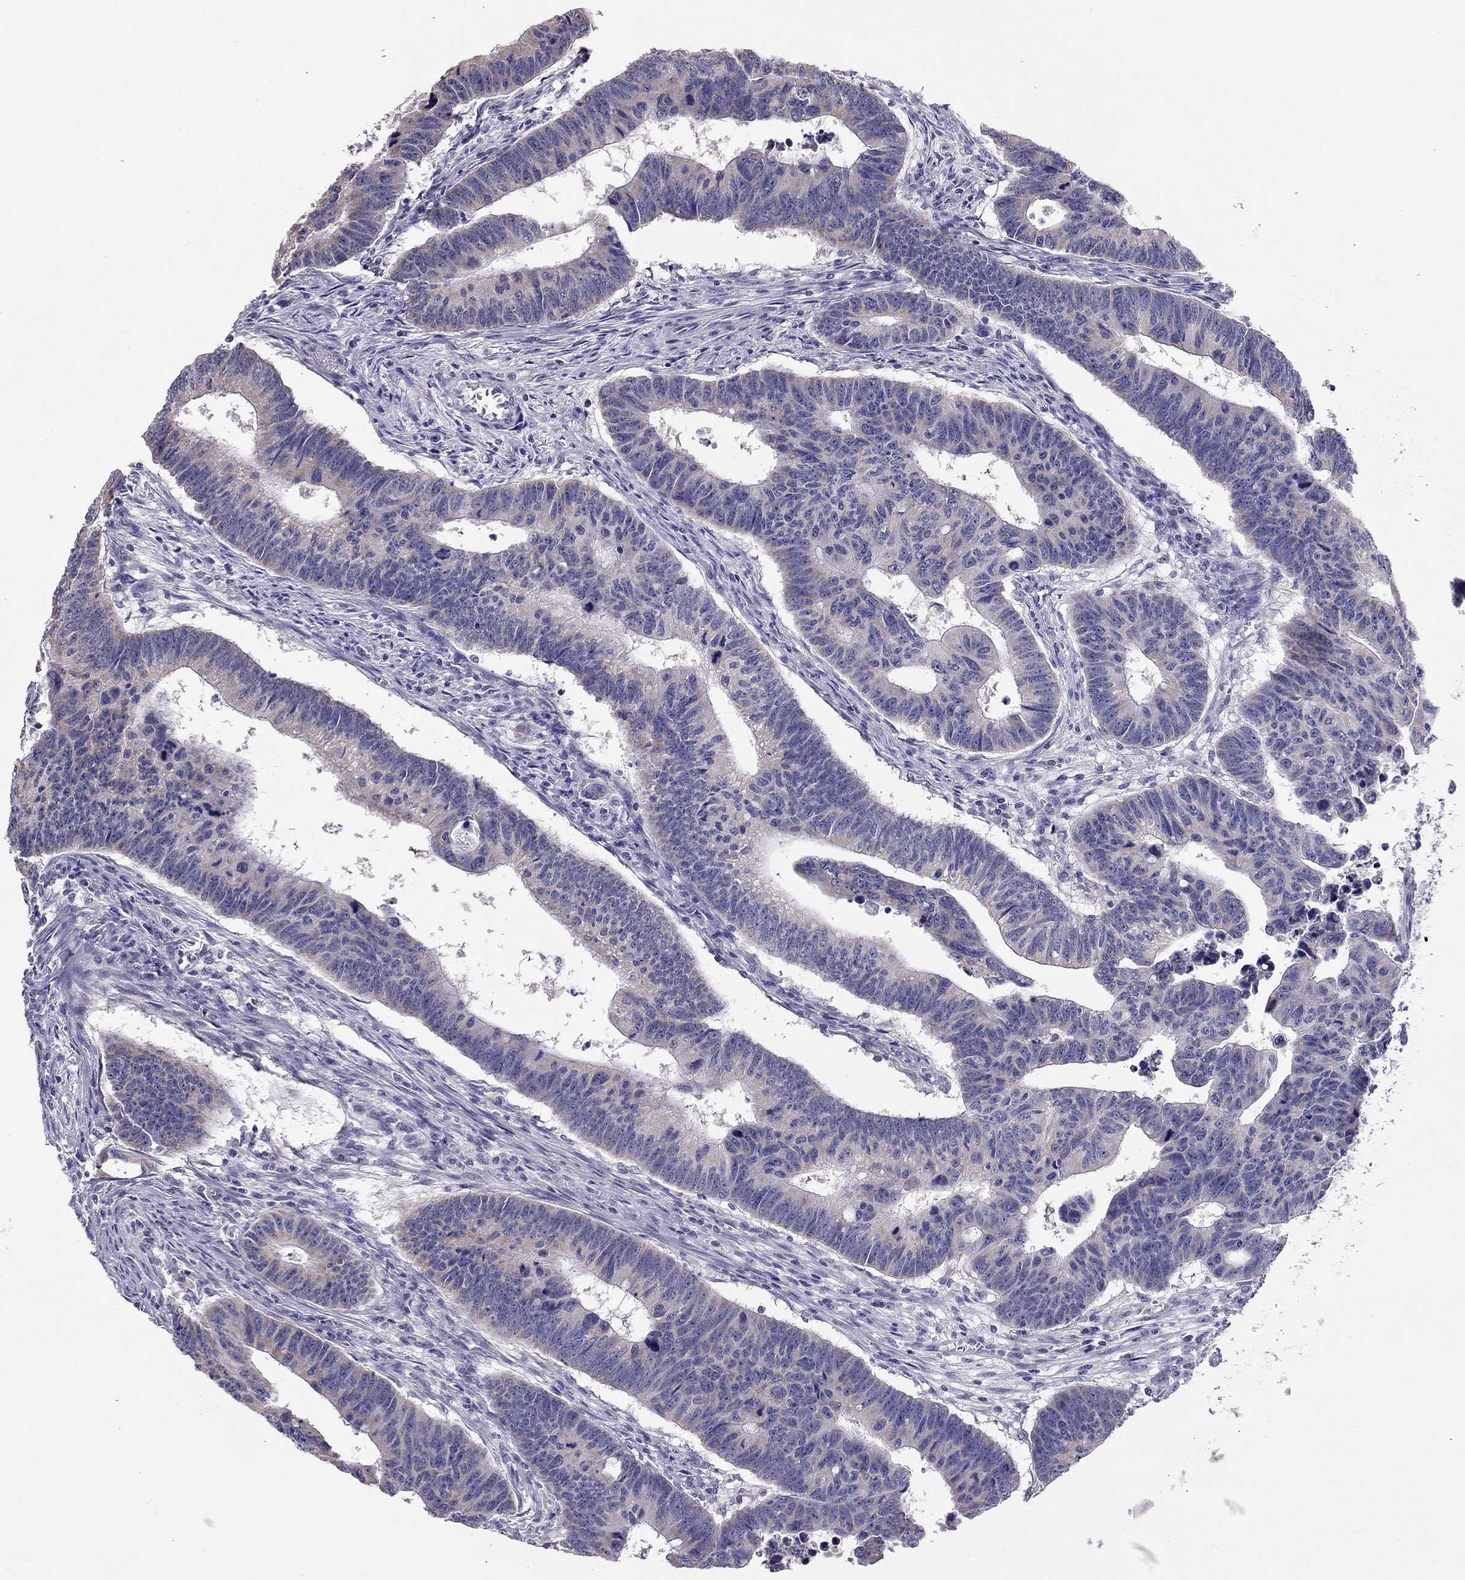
{"staining": {"intensity": "weak", "quantity": "25%-75%", "location": "cytoplasmic/membranous"}, "tissue": "colorectal cancer", "cell_type": "Tumor cells", "image_type": "cancer", "snomed": [{"axis": "morphology", "description": "Adenocarcinoma, NOS"}, {"axis": "topography", "description": "Appendix"}, {"axis": "topography", "description": "Colon"}, {"axis": "topography", "description": "Cecum"}, {"axis": "topography", "description": "Colon asc"}], "caption": "The image exhibits a brown stain indicating the presence of a protein in the cytoplasmic/membranous of tumor cells in adenocarcinoma (colorectal).", "gene": "CITED1", "patient": {"sex": "female", "age": 85}}